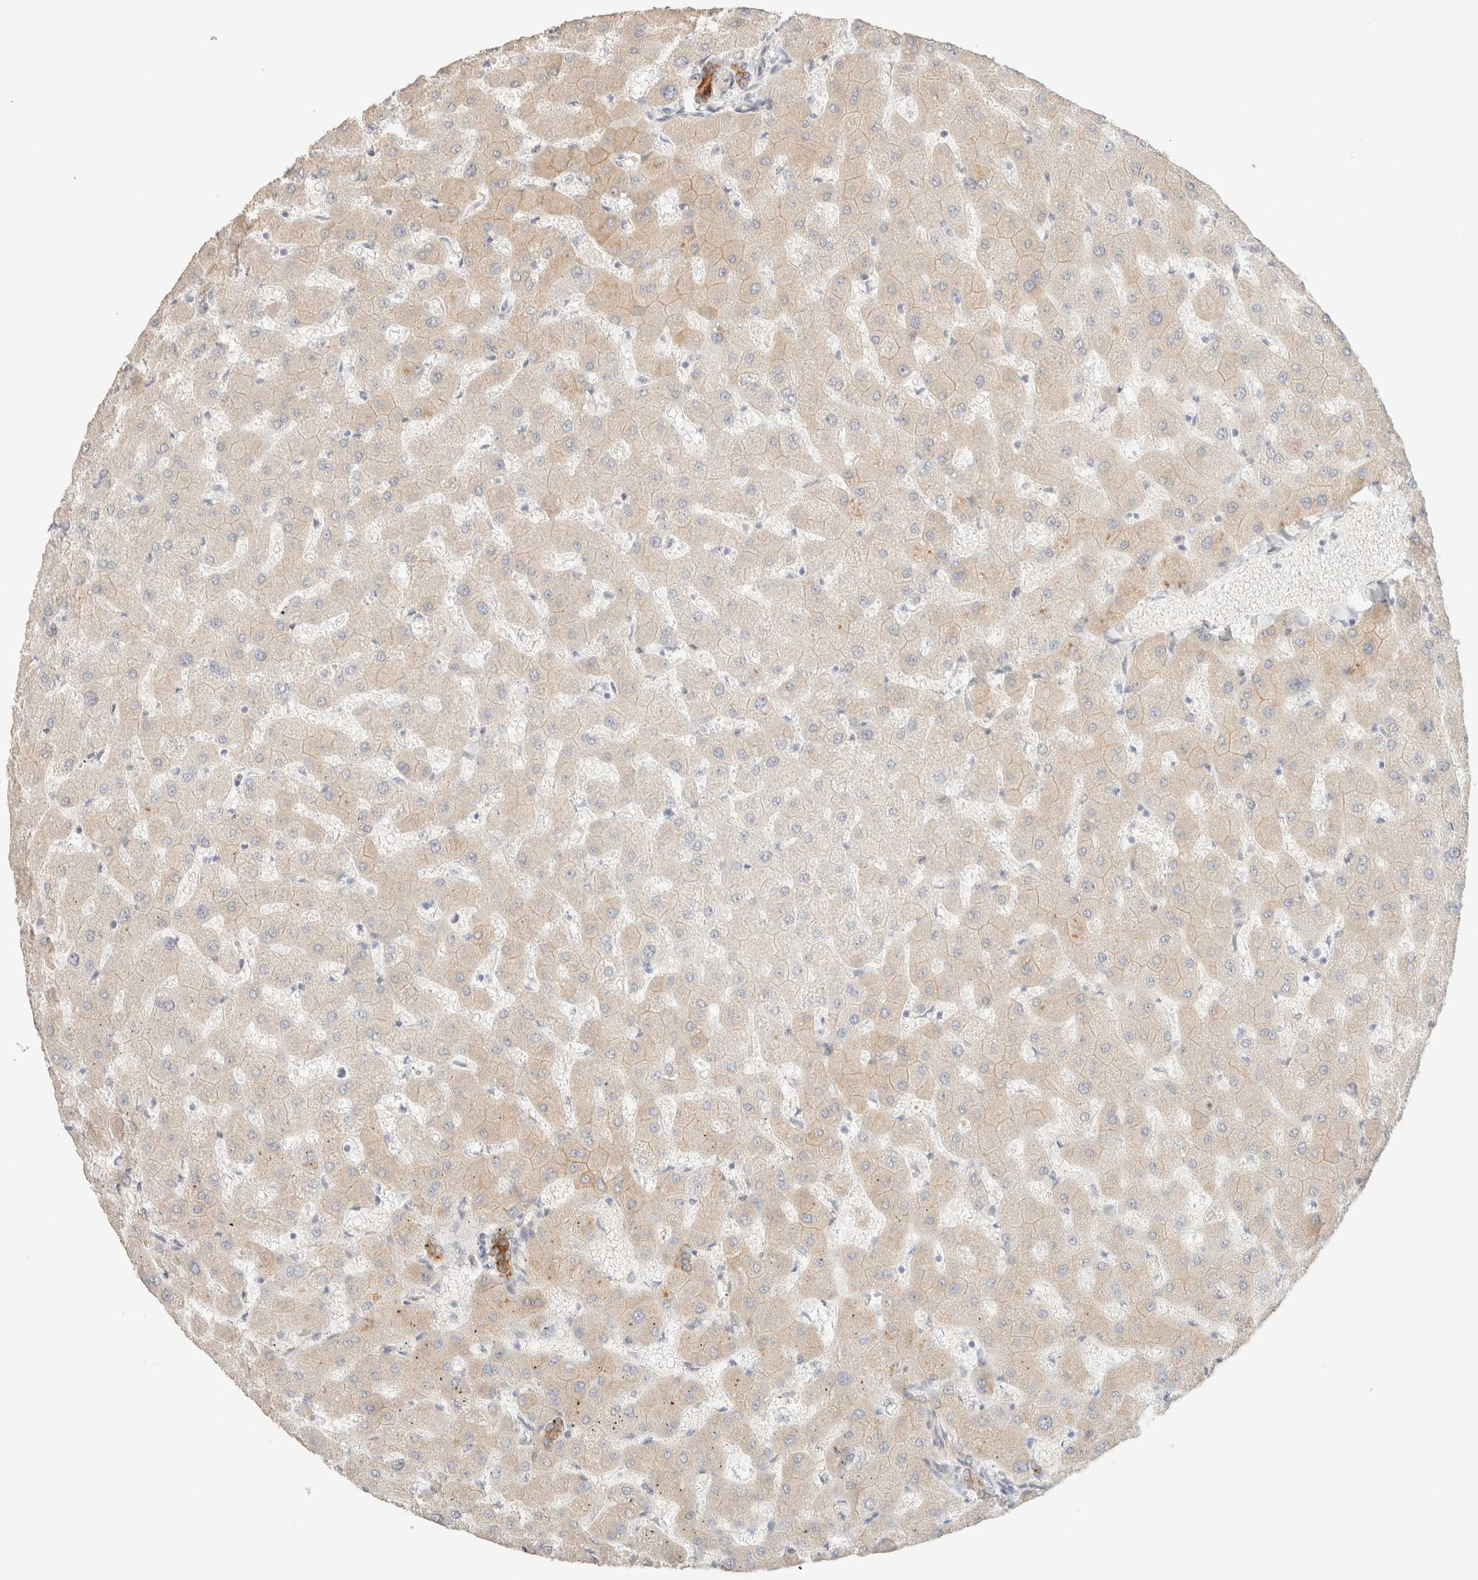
{"staining": {"intensity": "strong", "quantity": ">75%", "location": "cytoplasmic/membranous"}, "tissue": "liver", "cell_type": "Cholangiocytes", "image_type": "normal", "snomed": [{"axis": "morphology", "description": "Normal tissue, NOS"}, {"axis": "topography", "description": "Liver"}], "caption": "Unremarkable liver was stained to show a protein in brown. There is high levels of strong cytoplasmic/membranous expression in about >75% of cholangiocytes. (Stains: DAB (3,3'-diaminobenzidine) in brown, nuclei in blue, Microscopy: brightfield microscopy at high magnification).", "gene": "CSNK1E", "patient": {"sex": "female", "age": 63}}